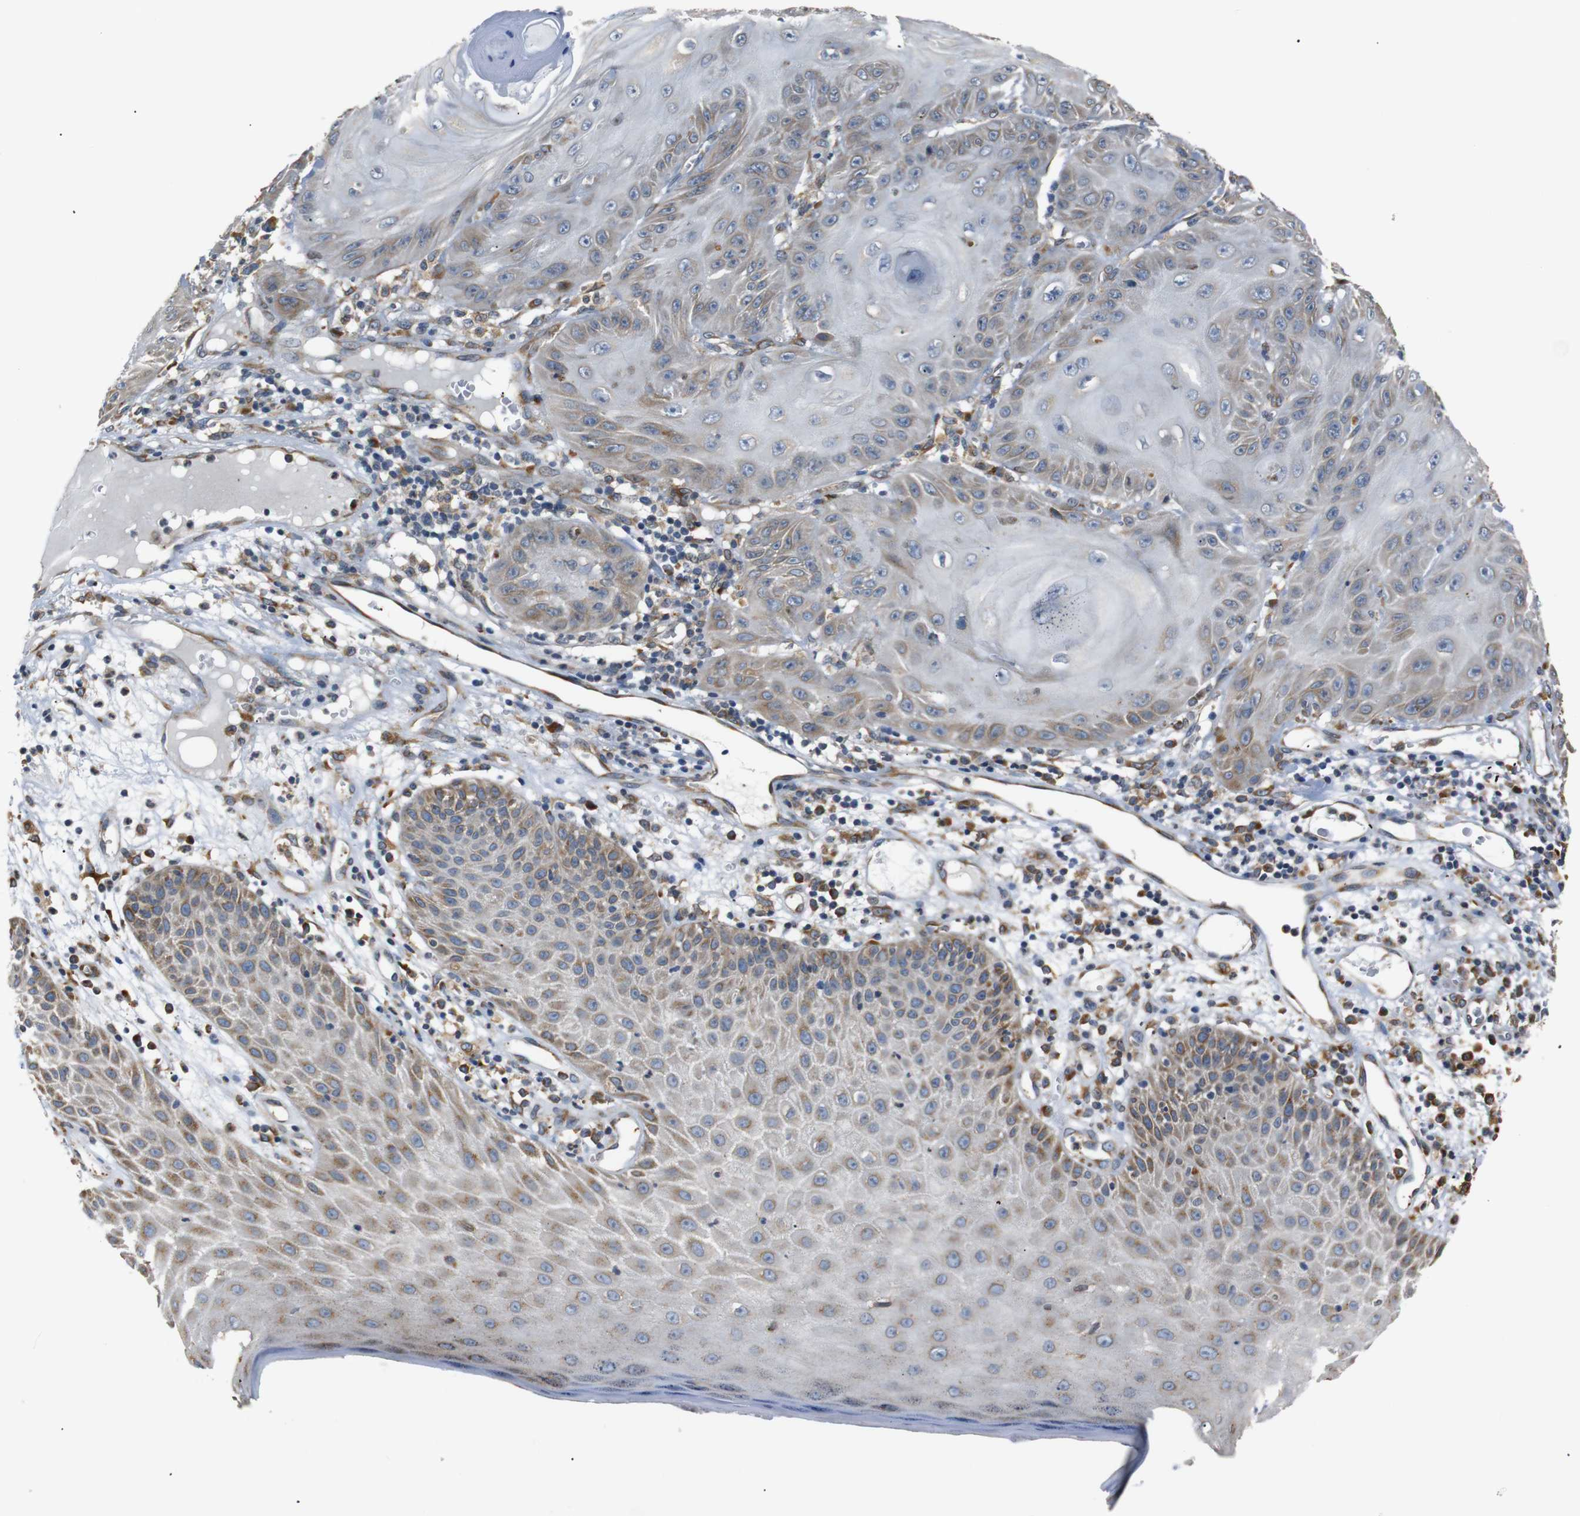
{"staining": {"intensity": "weak", "quantity": "<25%", "location": "cytoplasmic/membranous"}, "tissue": "skin cancer", "cell_type": "Tumor cells", "image_type": "cancer", "snomed": [{"axis": "morphology", "description": "Squamous cell carcinoma, NOS"}, {"axis": "topography", "description": "Skin"}], "caption": "This is a micrograph of immunohistochemistry staining of skin cancer (squamous cell carcinoma), which shows no expression in tumor cells.", "gene": "TMED2", "patient": {"sex": "female", "age": 78}}